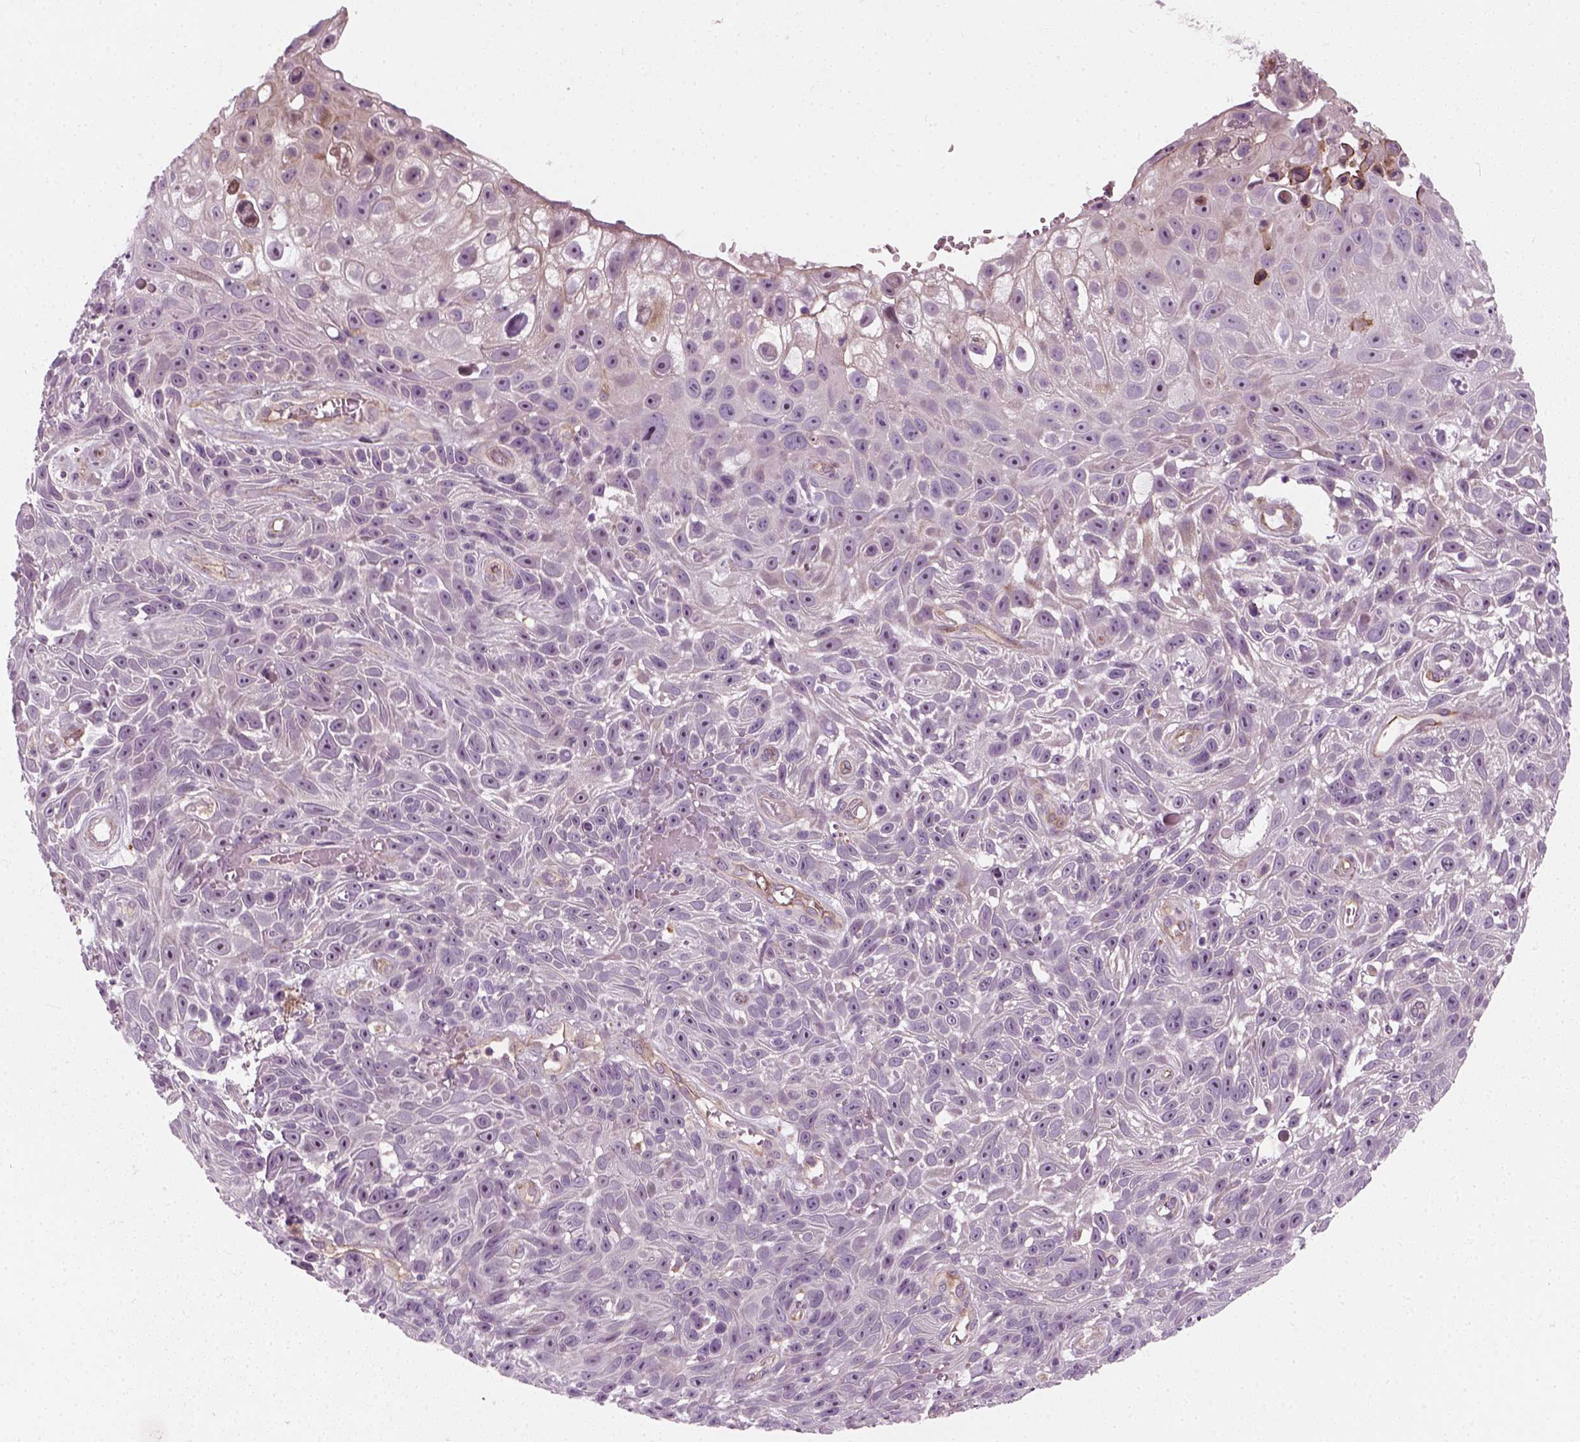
{"staining": {"intensity": "negative", "quantity": "none", "location": "none"}, "tissue": "skin cancer", "cell_type": "Tumor cells", "image_type": "cancer", "snomed": [{"axis": "morphology", "description": "Squamous cell carcinoma, NOS"}, {"axis": "topography", "description": "Skin"}], "caption": "This is a histopathology image of IHC staining of skin squamous cell carcinoma, which shows no staining in tumor cells.", "gene": "DNASE1L1", "patient": {"sex": "male", "age": 82}}